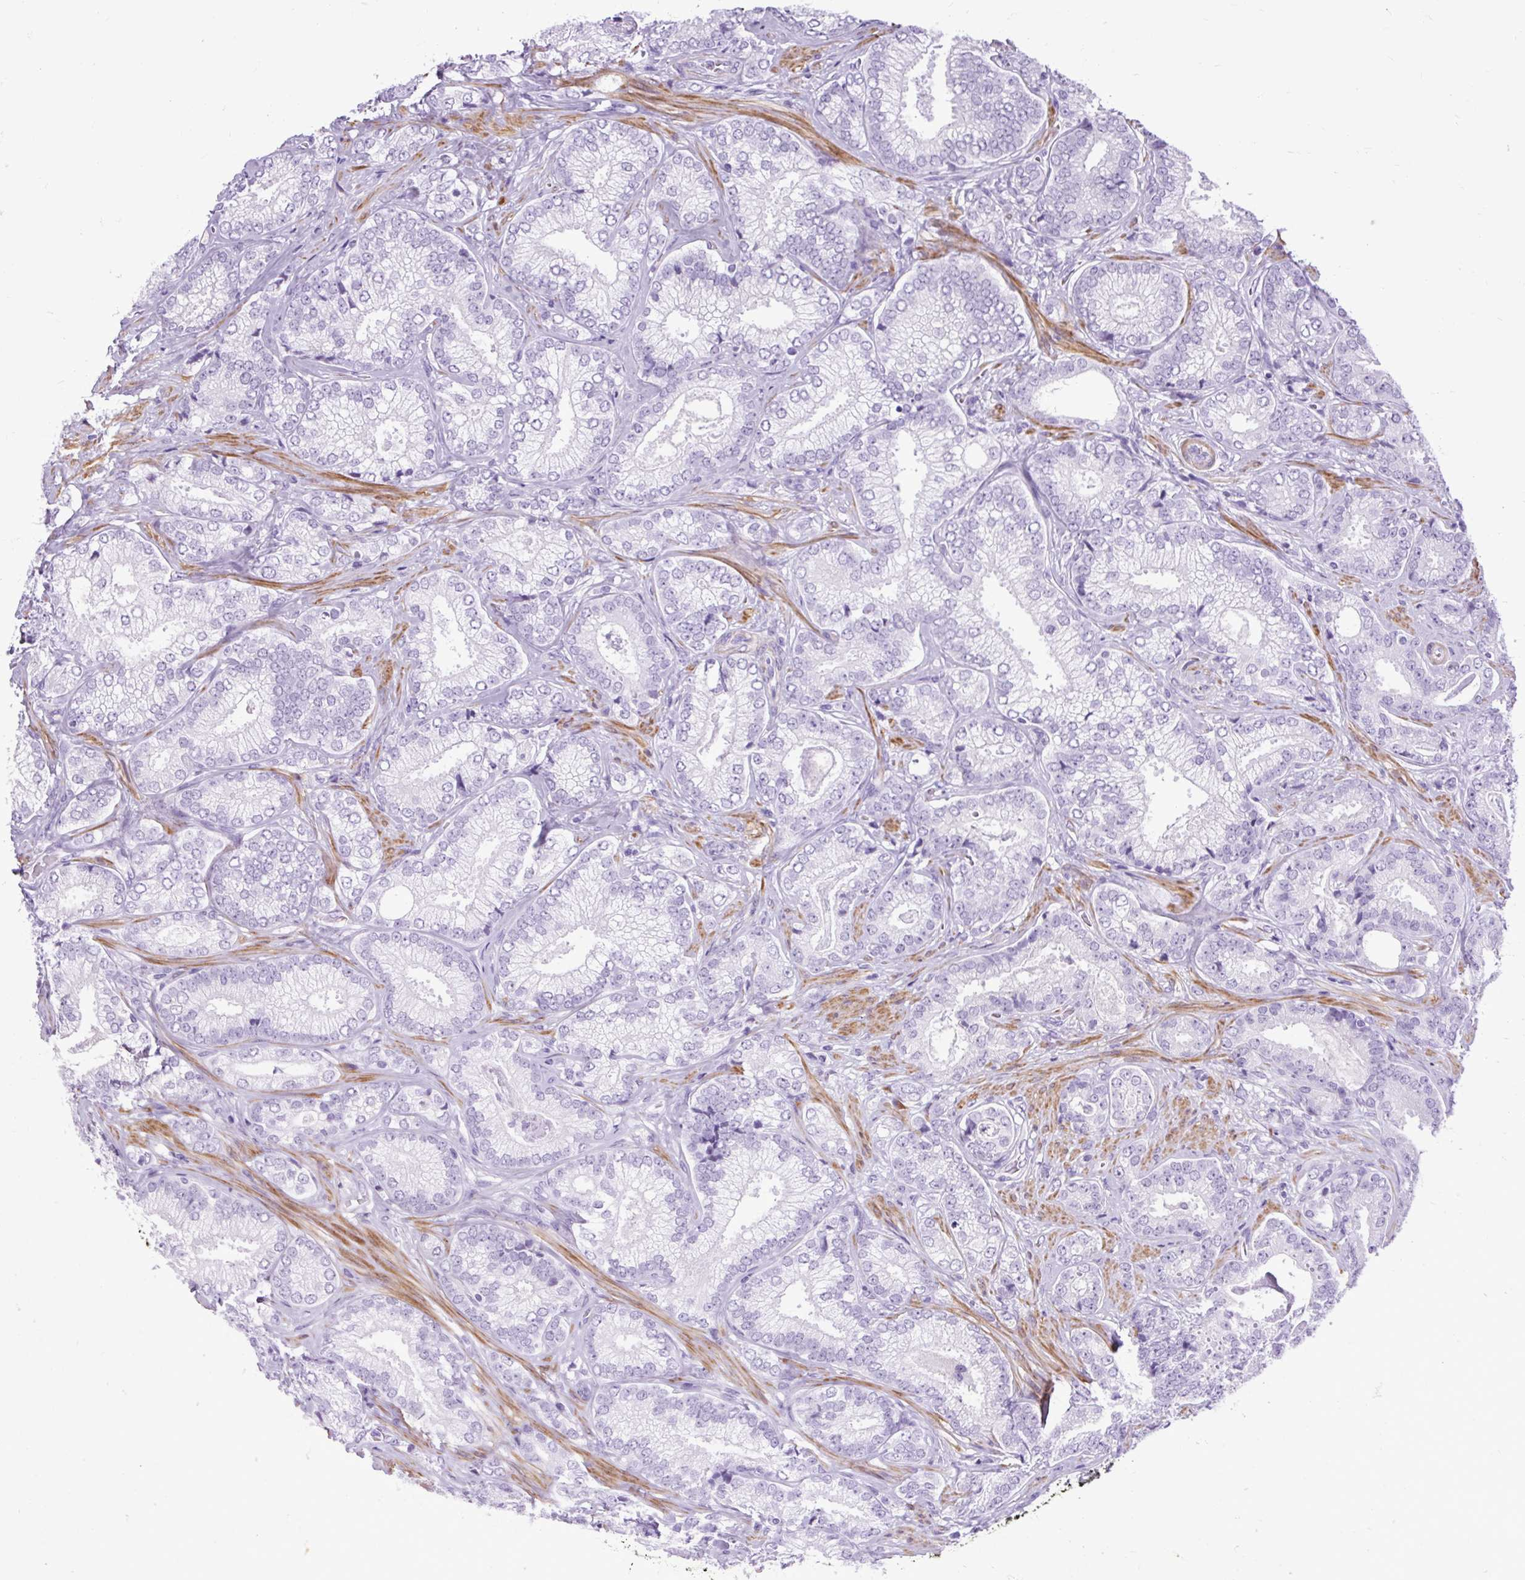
{"staining": {"intensity": "negative", "quantity": "none", "location": "none"}, "tissue": "prostate cancer", "cell_type": "Tumor cells", "image_type": "cancer", "snomed": [{"axis": "morphology", "description": "Adenocarcinoma, Low grade"}, {"axis": "topography", "description": "Prostate"}], "caption": "The micrograph exhibits no staining of tumor cells in prostate adenocarcinoma (low-grade).", "gene": "DPP6", "patient": {"sex": "male", "age": 63}}